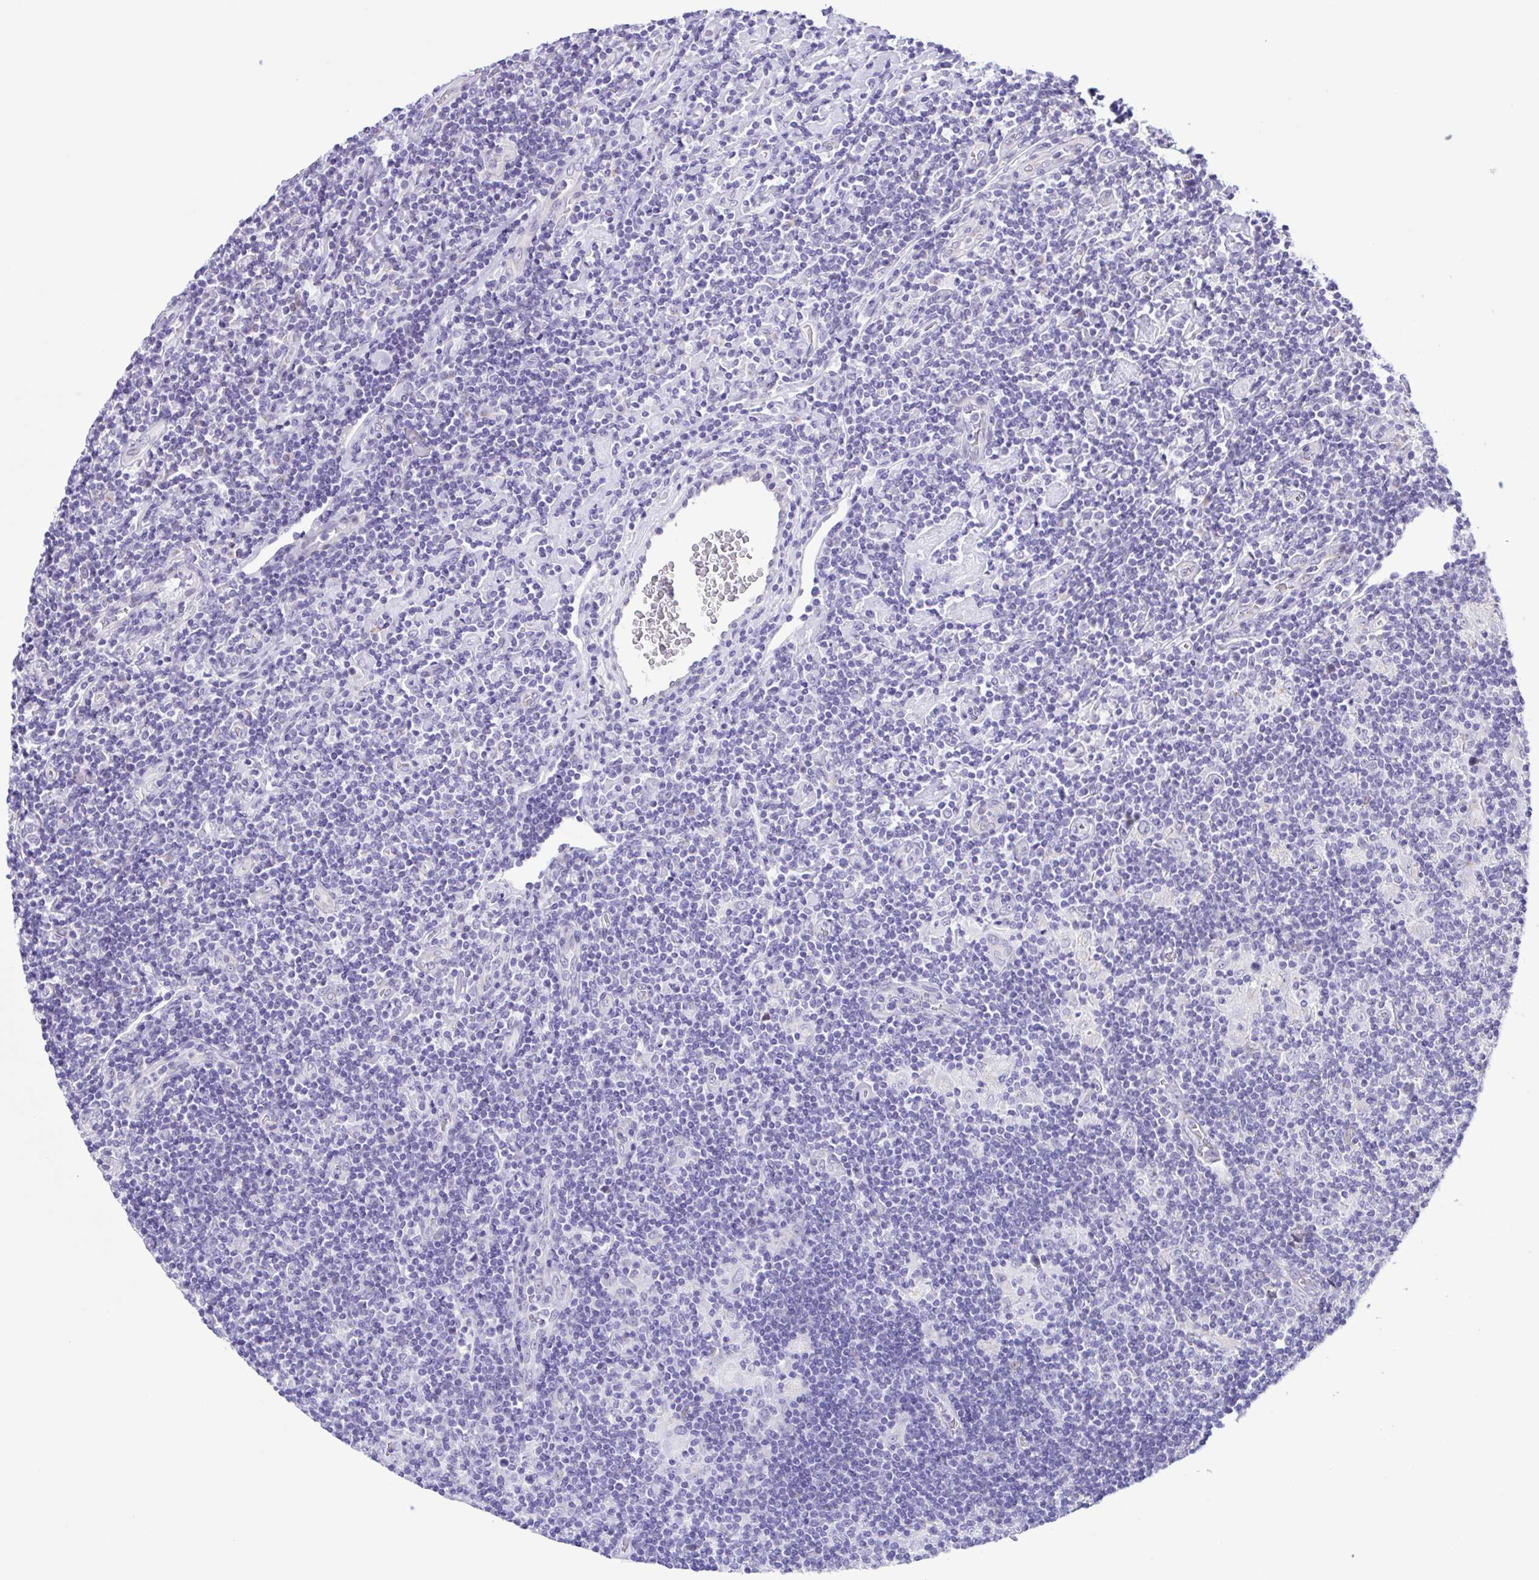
{"staining": {"intensity": "negative", "quantity": "none", "location": "none"}, "tissue": "lymphoma", "cell_type": "Tumor cells", "image_type": "cancer", "snomed": [{"axis": "morphology", "description": "Hodgkin's disease, NOS"}, {"axis": "topography", "description": "Lymph node"}], "caption": "Immunohistochemistry photomicrograph of lymphoma stained for a protein (brown), which displays no staining in tumor cells. (Stains: DAB IHC with hematoxylin counter stain, Microscopy: brightfield microscopy at high magnification).", "gene": "TGM3", "patient": {"sex": "male", "age": 40}}